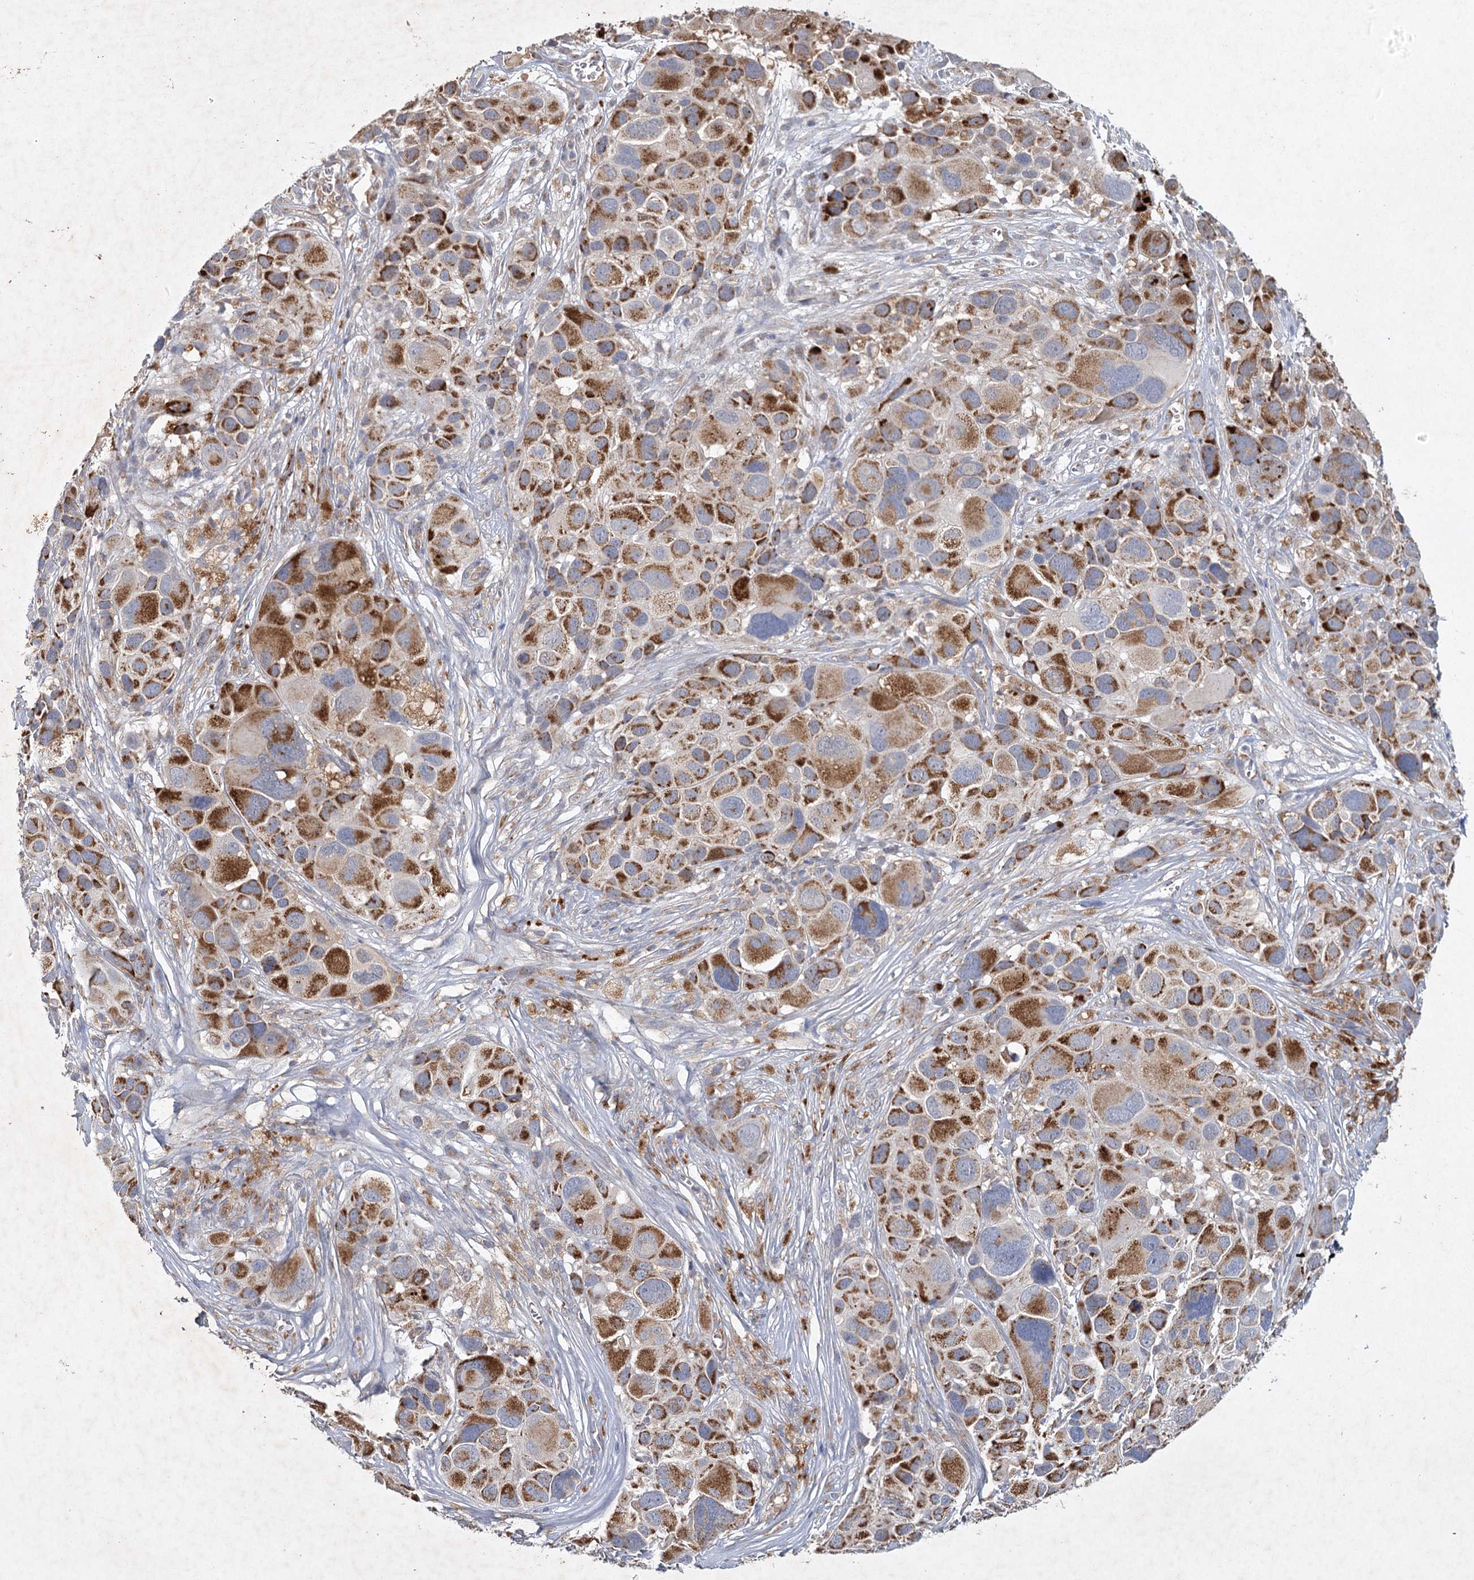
{"staining": {"intensity": "strong", "quantity": ">75%", "location": "cytoplasmic/membranous"}, "tissue": "melanoma", "cell_type": "Tumor cells", "image_type": "cancer", "snomed": [{"axis": "morphology", "description": "Malignant melanoma, NOS"}, {"axis": "topography", "description": "Skin of trunk"}], "caption": "Melanoma stained for a protein (brown) displays strong cytoplasmic/membranous positive staining in approximately >75% of tumor cells.", "gene": "MRPL44", "patient": {"sex": "male", "age": 71}}